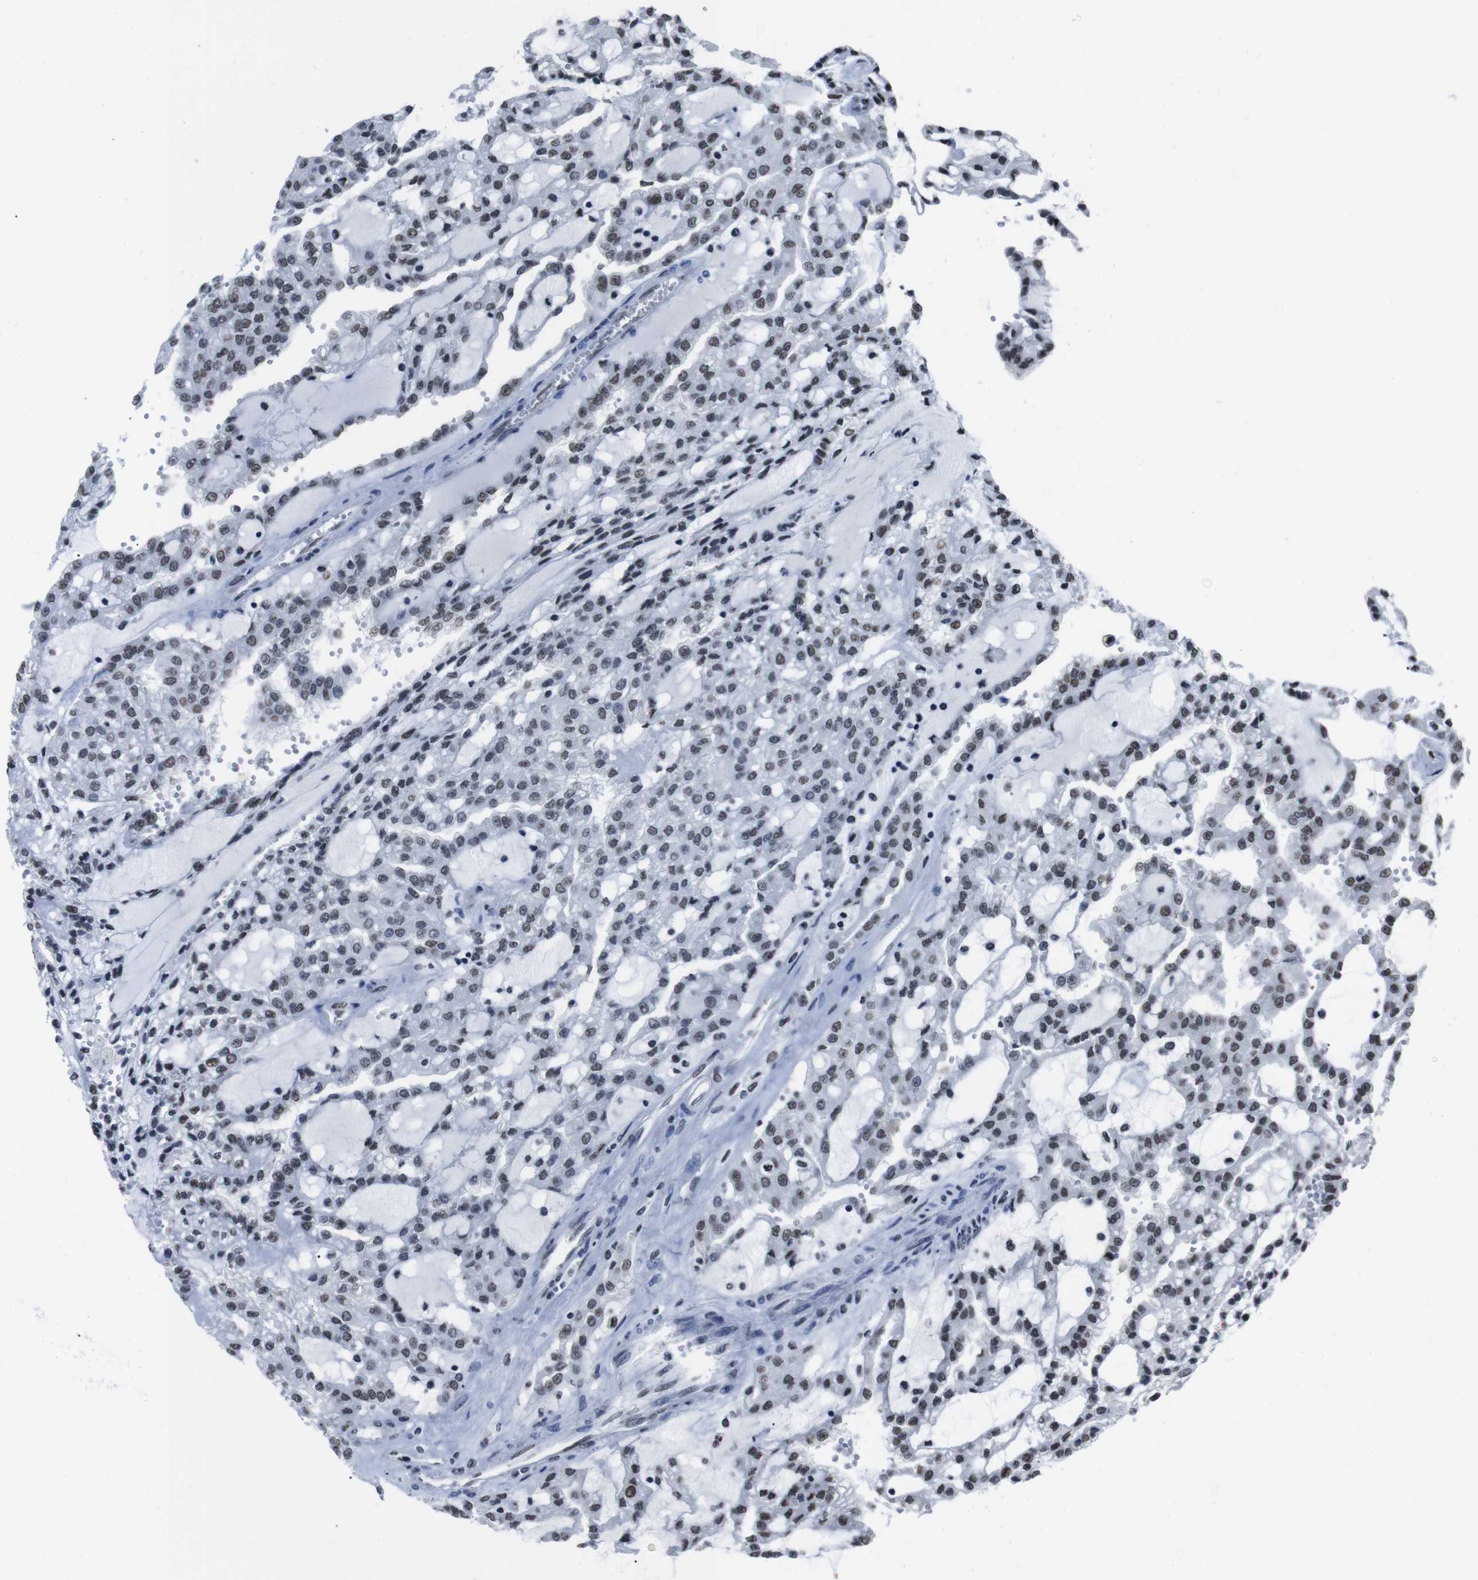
{"staining": {"intensity": "weak", "quantity": ">75%", "location": "nuclear"}, "tissue": "renal cancer", "cell_type": "Tumor cells", "image_type": "cancer", "snomed": [{"axis": "morphology", "description": "Adenocarcinoma, NOS"}, {"axis": "topography", "description": "Kidney"}], "caption": "Tumor cells display low levels of weak nuclear positivity in approximately >75% of cells in renal adenocarcinoma.", "gene": "PIP4P2", "patient": {"sex": "male", "age": 63}}